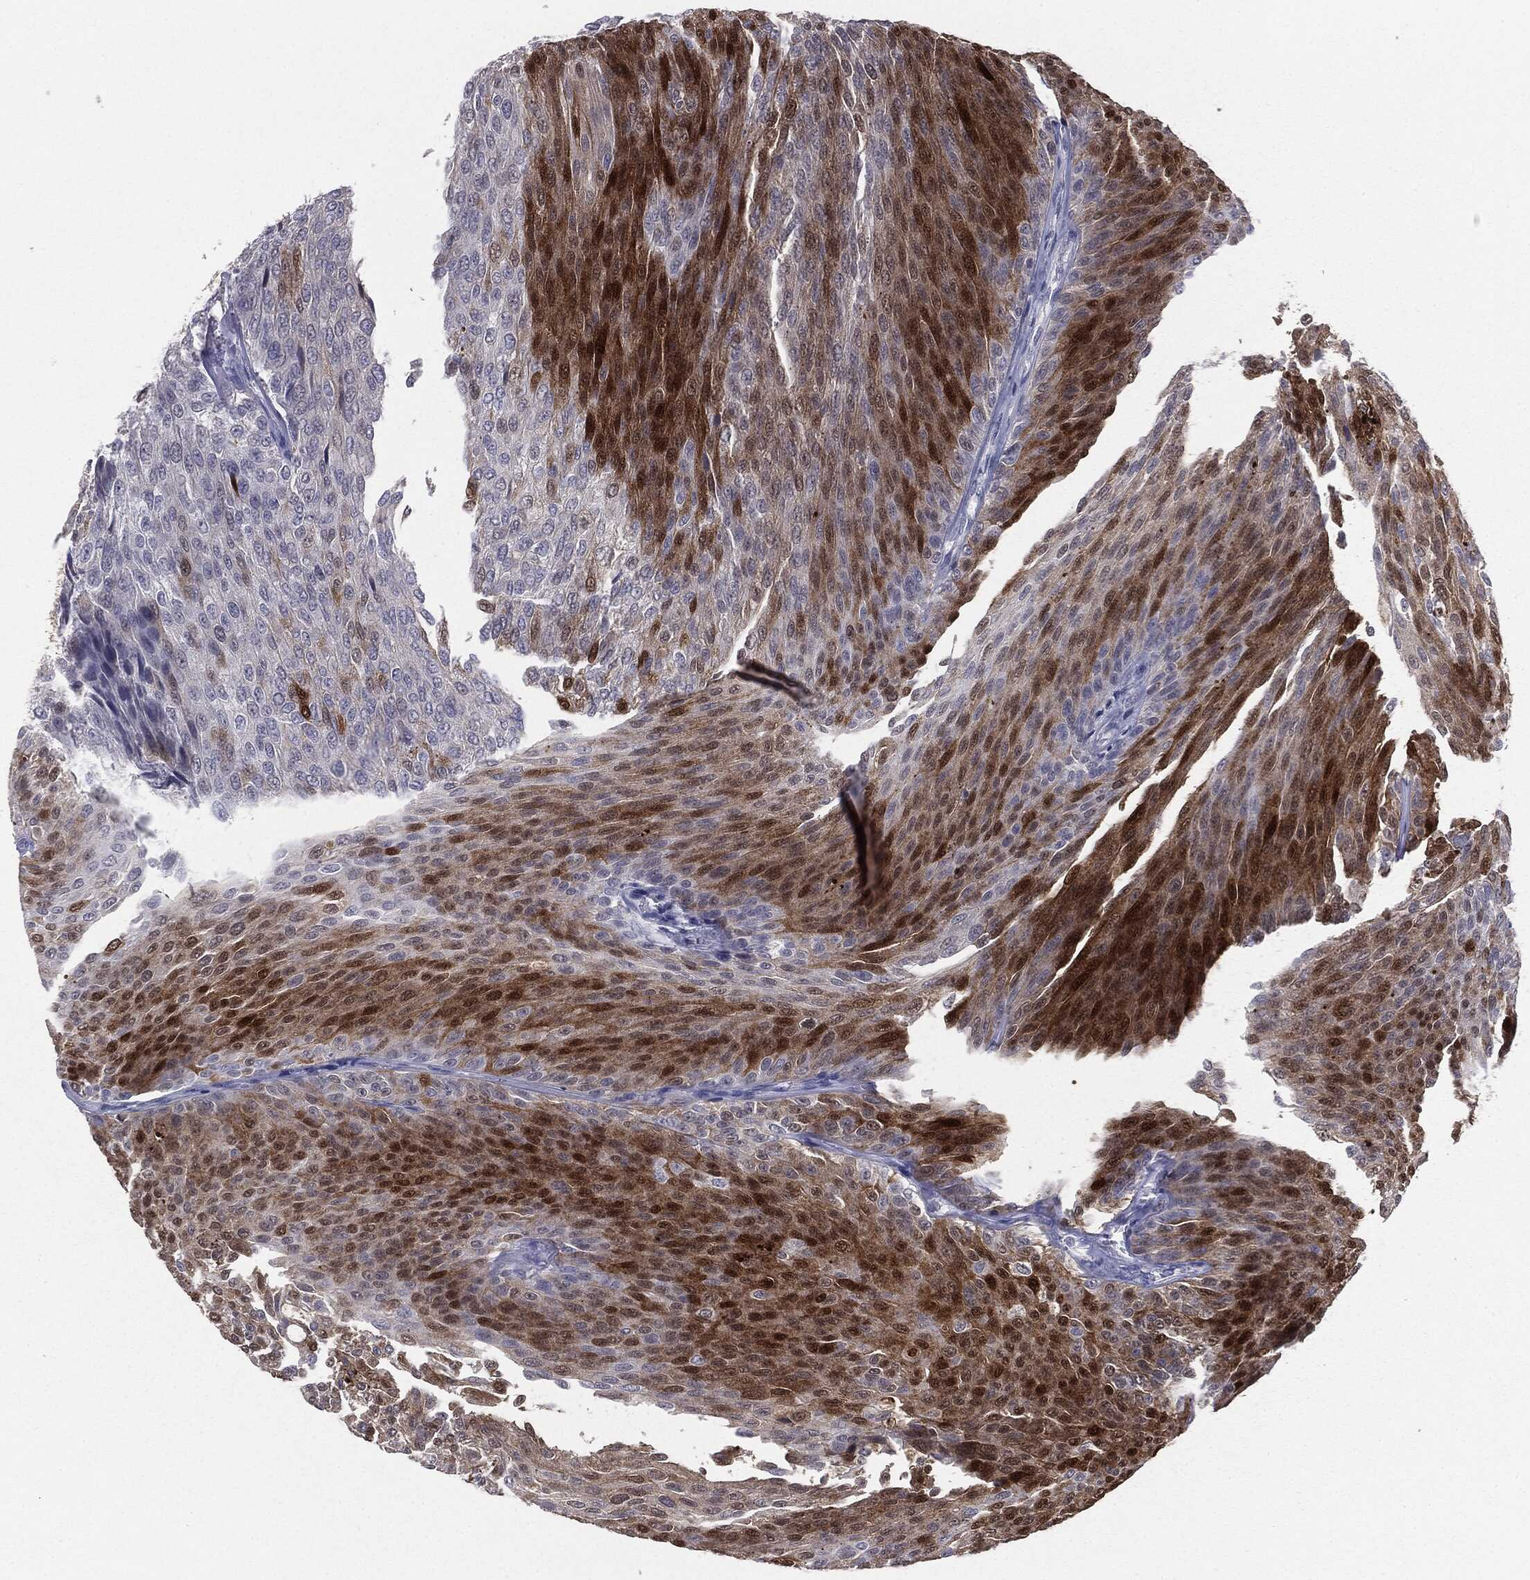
{"staining": {"intensity": "strong", "quantity": "25%-75%", "location": "cytoplasmic/membranous,nuclear"}, "tissue": "urothelial cancer", "cell_type": "Tumor cells", "image_type": "cancer", "snomed": [{"axis": "morphology", "description": "Urothelial carcinoma, Low grade"}, {"axis": "topography", "description": "Ureter, NOS"}, {"axis": "topography", "description": "Urinary bladder"}], "caption": "Urothelial carcinoma (low-grade) tissue demonstrates strong cytoplasmic/membranous and nuclear expression in about 25%-75% of tumor cells, visualized by immunohistochemistry.", "gene": "SERPINB4", "patient": {"sex": "male", "age": 78}}